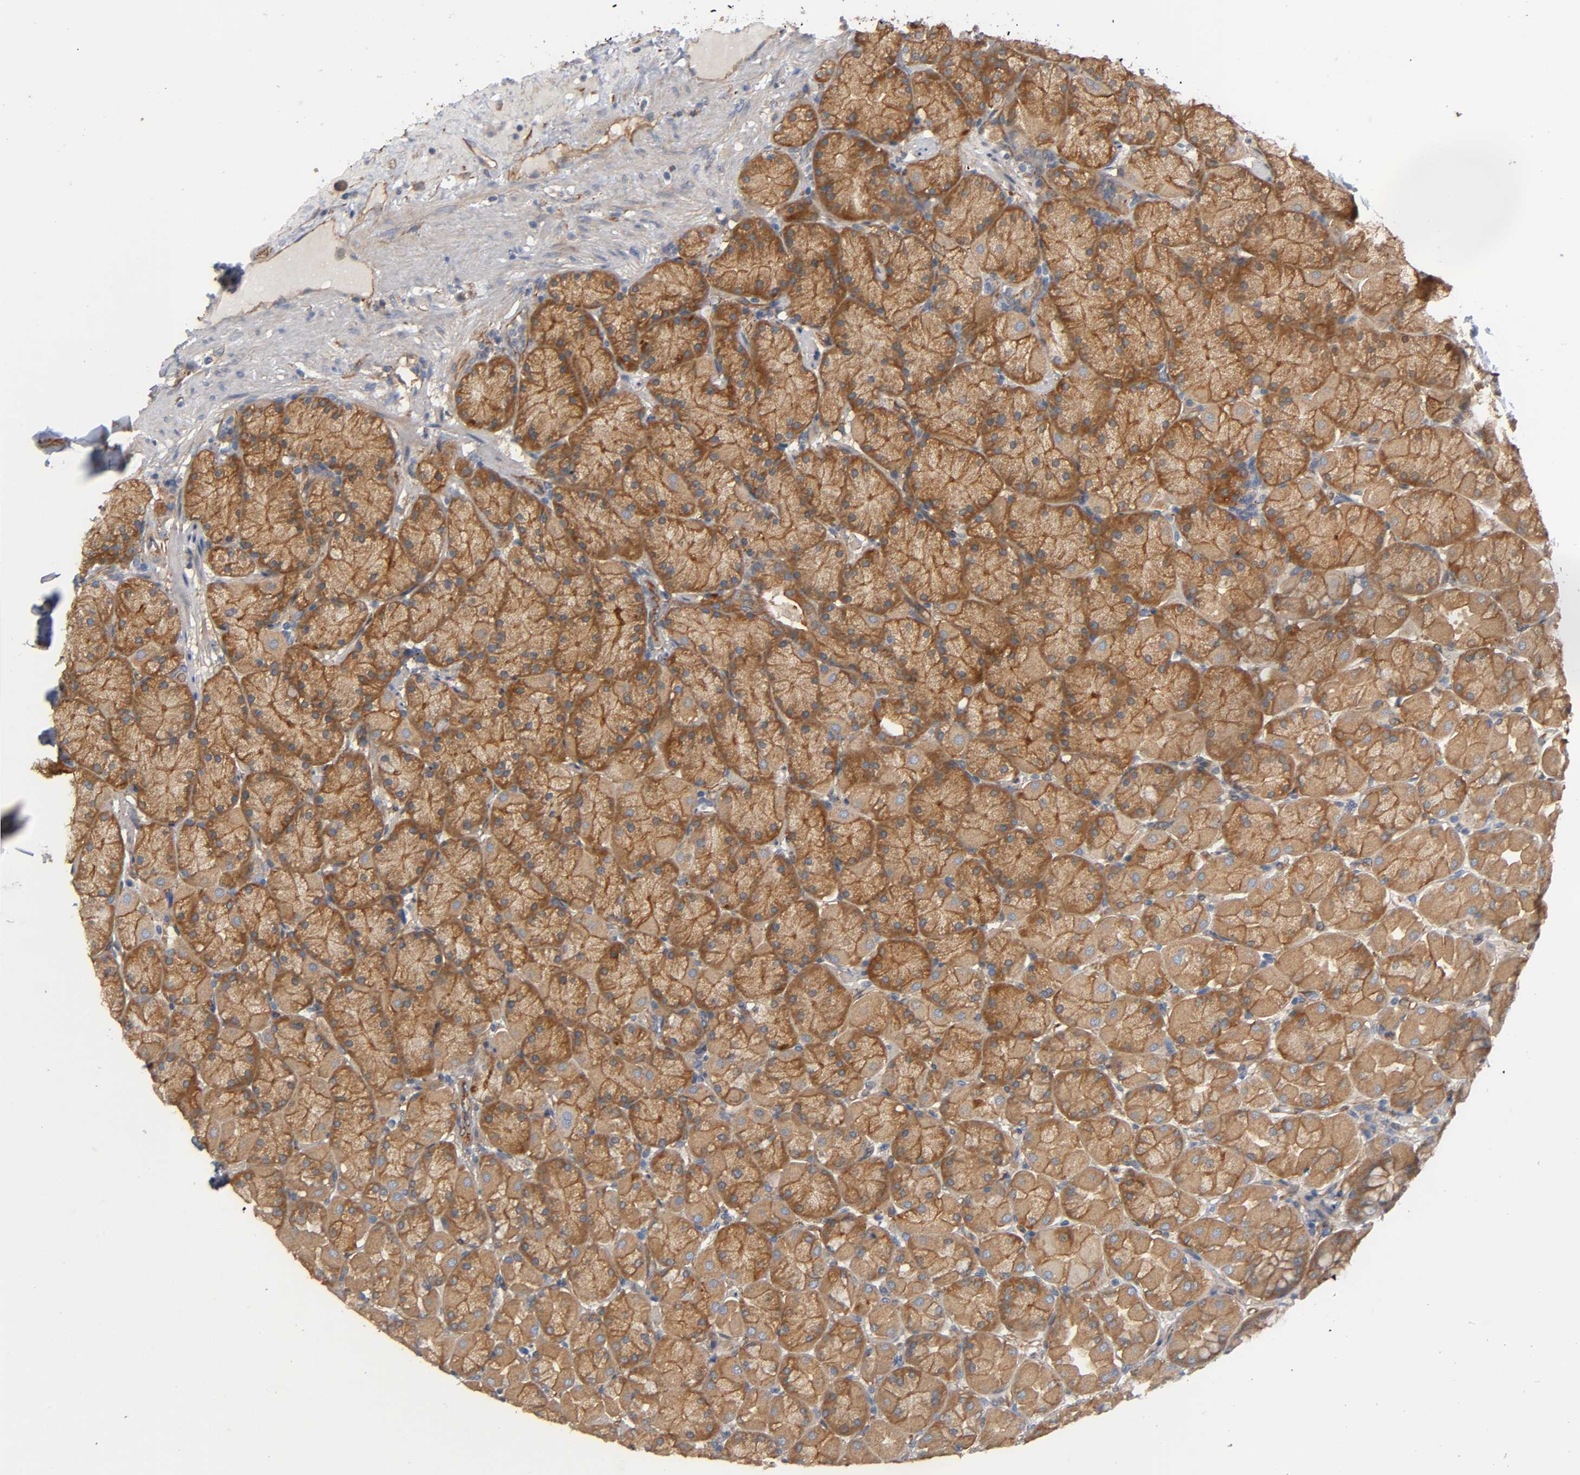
{"staining": {"intensity": "moderate", "quantity": ">75%", "location": "cytoplasmic/membranous"}, "tissue": "stomach", "cell_type": "Glandular cells", "image_type": "normal", "snomed": [{"axis": "morphology", "description": "Normal tissue, NOS"}, {"axis": "topography", "description": "Stomach, upper"}], "caption": "IHC (DAB) staining of unremarkable human stomach reveals moderate cytoplasmic/membranous protein positivity in about >75% of glandular cells. Nuclei are stained in blue.", "gene": "MARS1", "patient": {"sex": "female", "age": 56}}